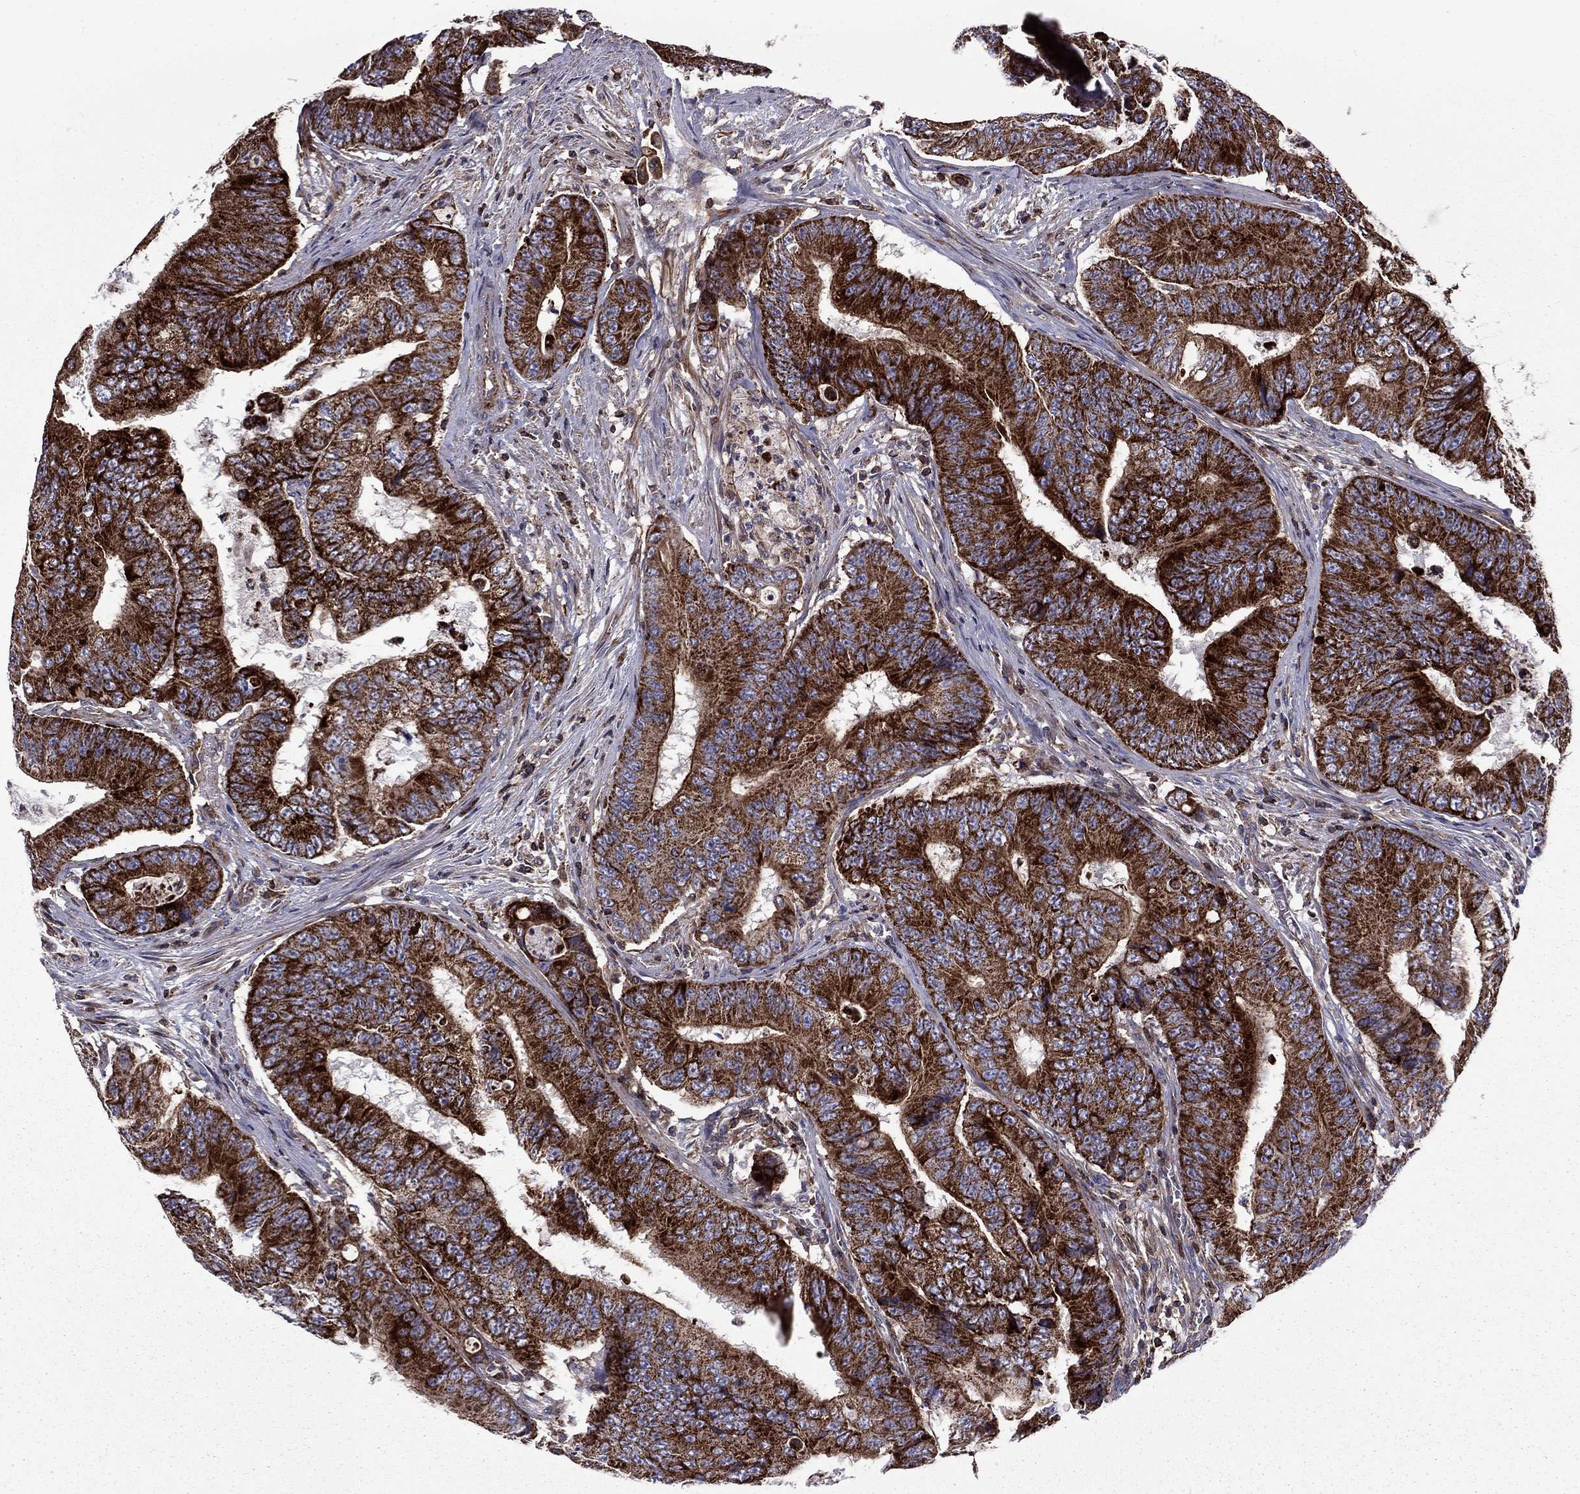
{"staining": {"intensity": "strong", "quantity": "25%-75%", "location": "cytoplasmic/membranous"}, "tissue": "colorectal cancer", "cell_type": "Tumor cells", "image_type": "cancer", "snomed": [{"axis": "morphology", "description": "Adenocarcinoma, NOS"}, {"axis": "topography", "description": "Colon"}], "caption": "The photomicrograph exhibits staining of colorectal cancer (adenocarcinoma), revealing strong cytoplasmic/membranous protein staining (brown color) within tumor cells.", "gene": "ALG6", "patient": {"sex": "female", "age": 48}}